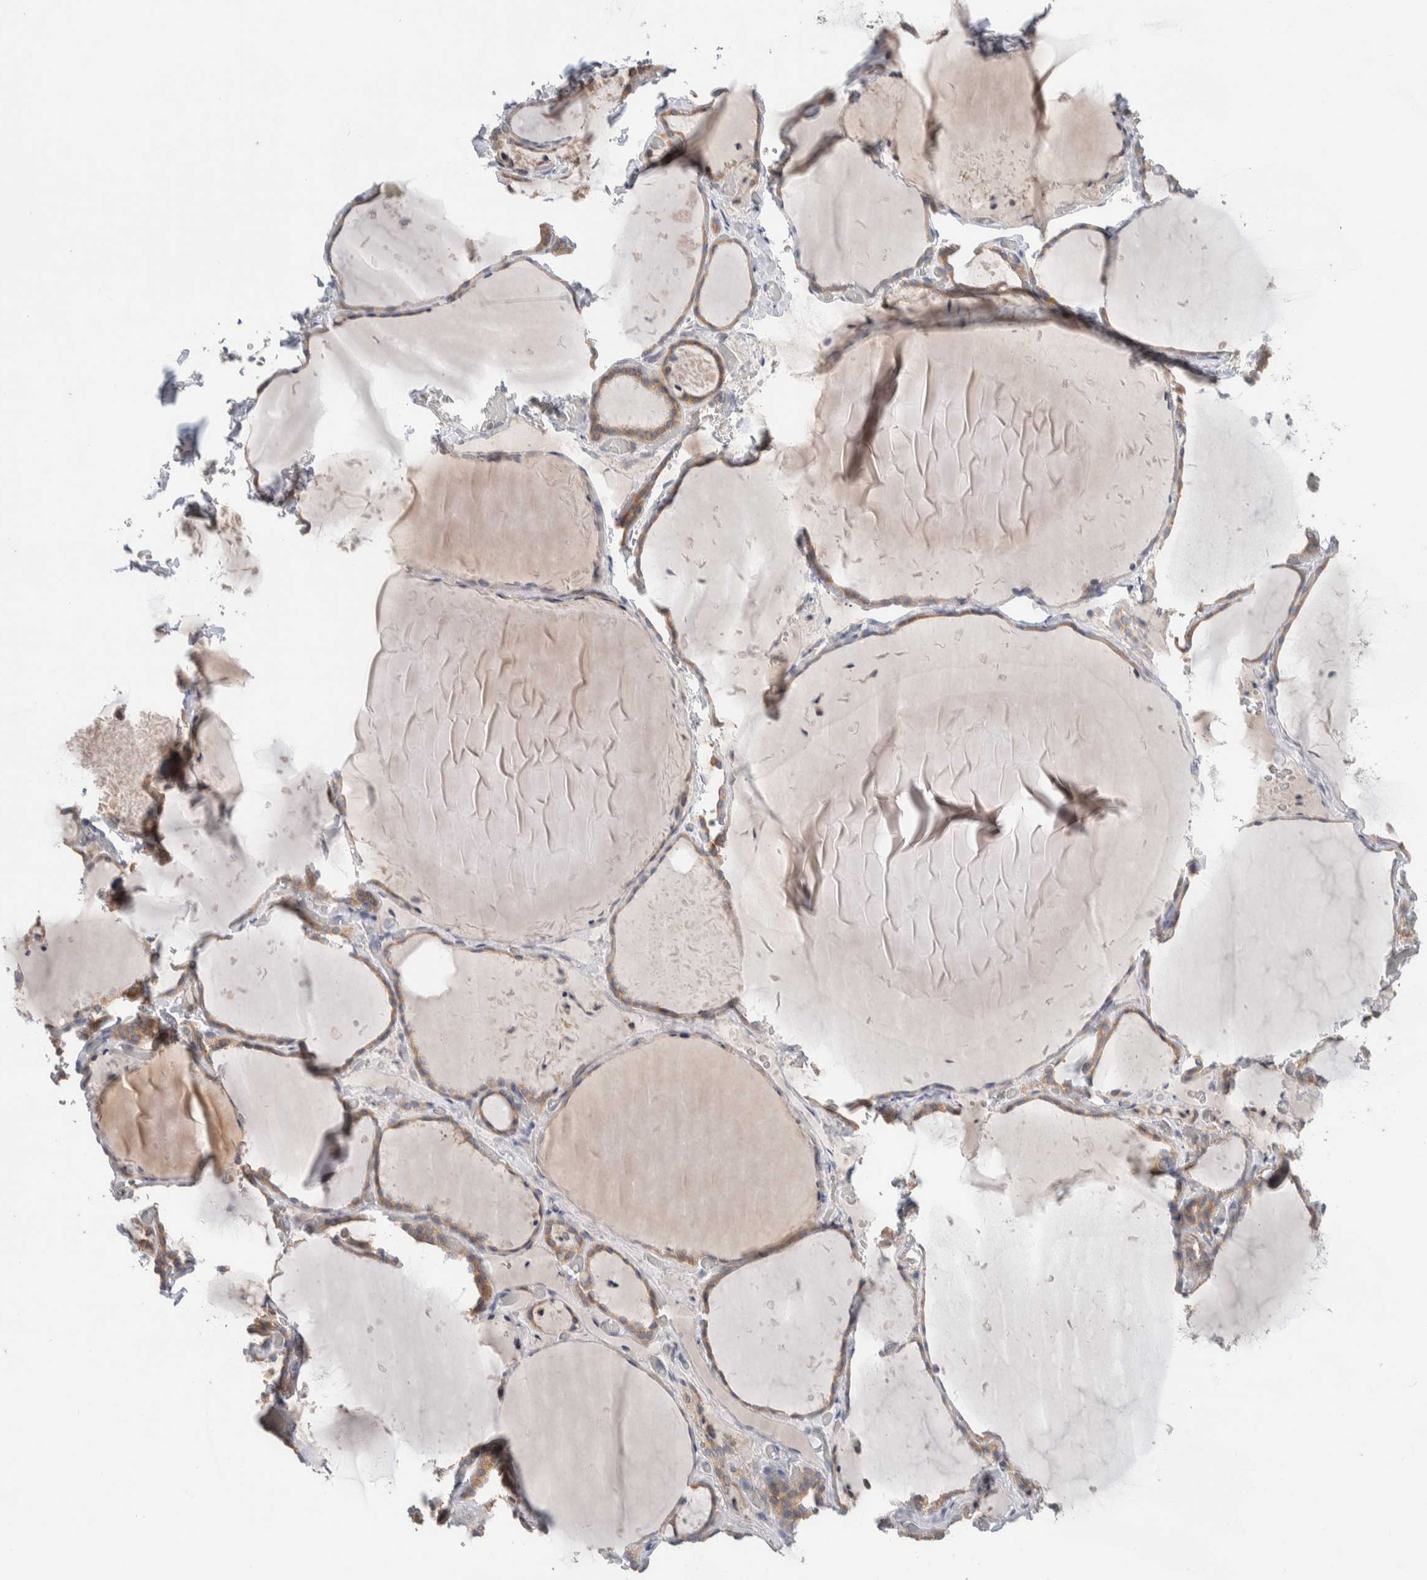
{"staining": {"intensity": "weak", "quantity": ">75%", "location": "cytoplasmic/membranous"}, "tissue": "thyroid gland", "cell_type": "Glandular cells", "image_type": "normal", "snomed": [{"axis": "morphology", "description": "Normal tissue, NOS"}, {"axis": "topography", "description": "Thyroid gland"}], "caption": "Immunohistochemistry (DAB) staining of unremarkable thyroid gland displays weak cytoplasmic/membranous protein expression in approximately >75% of glandular cells.", "gene": "RUSF1", "patient": {"sex": "female", "age": 22}}